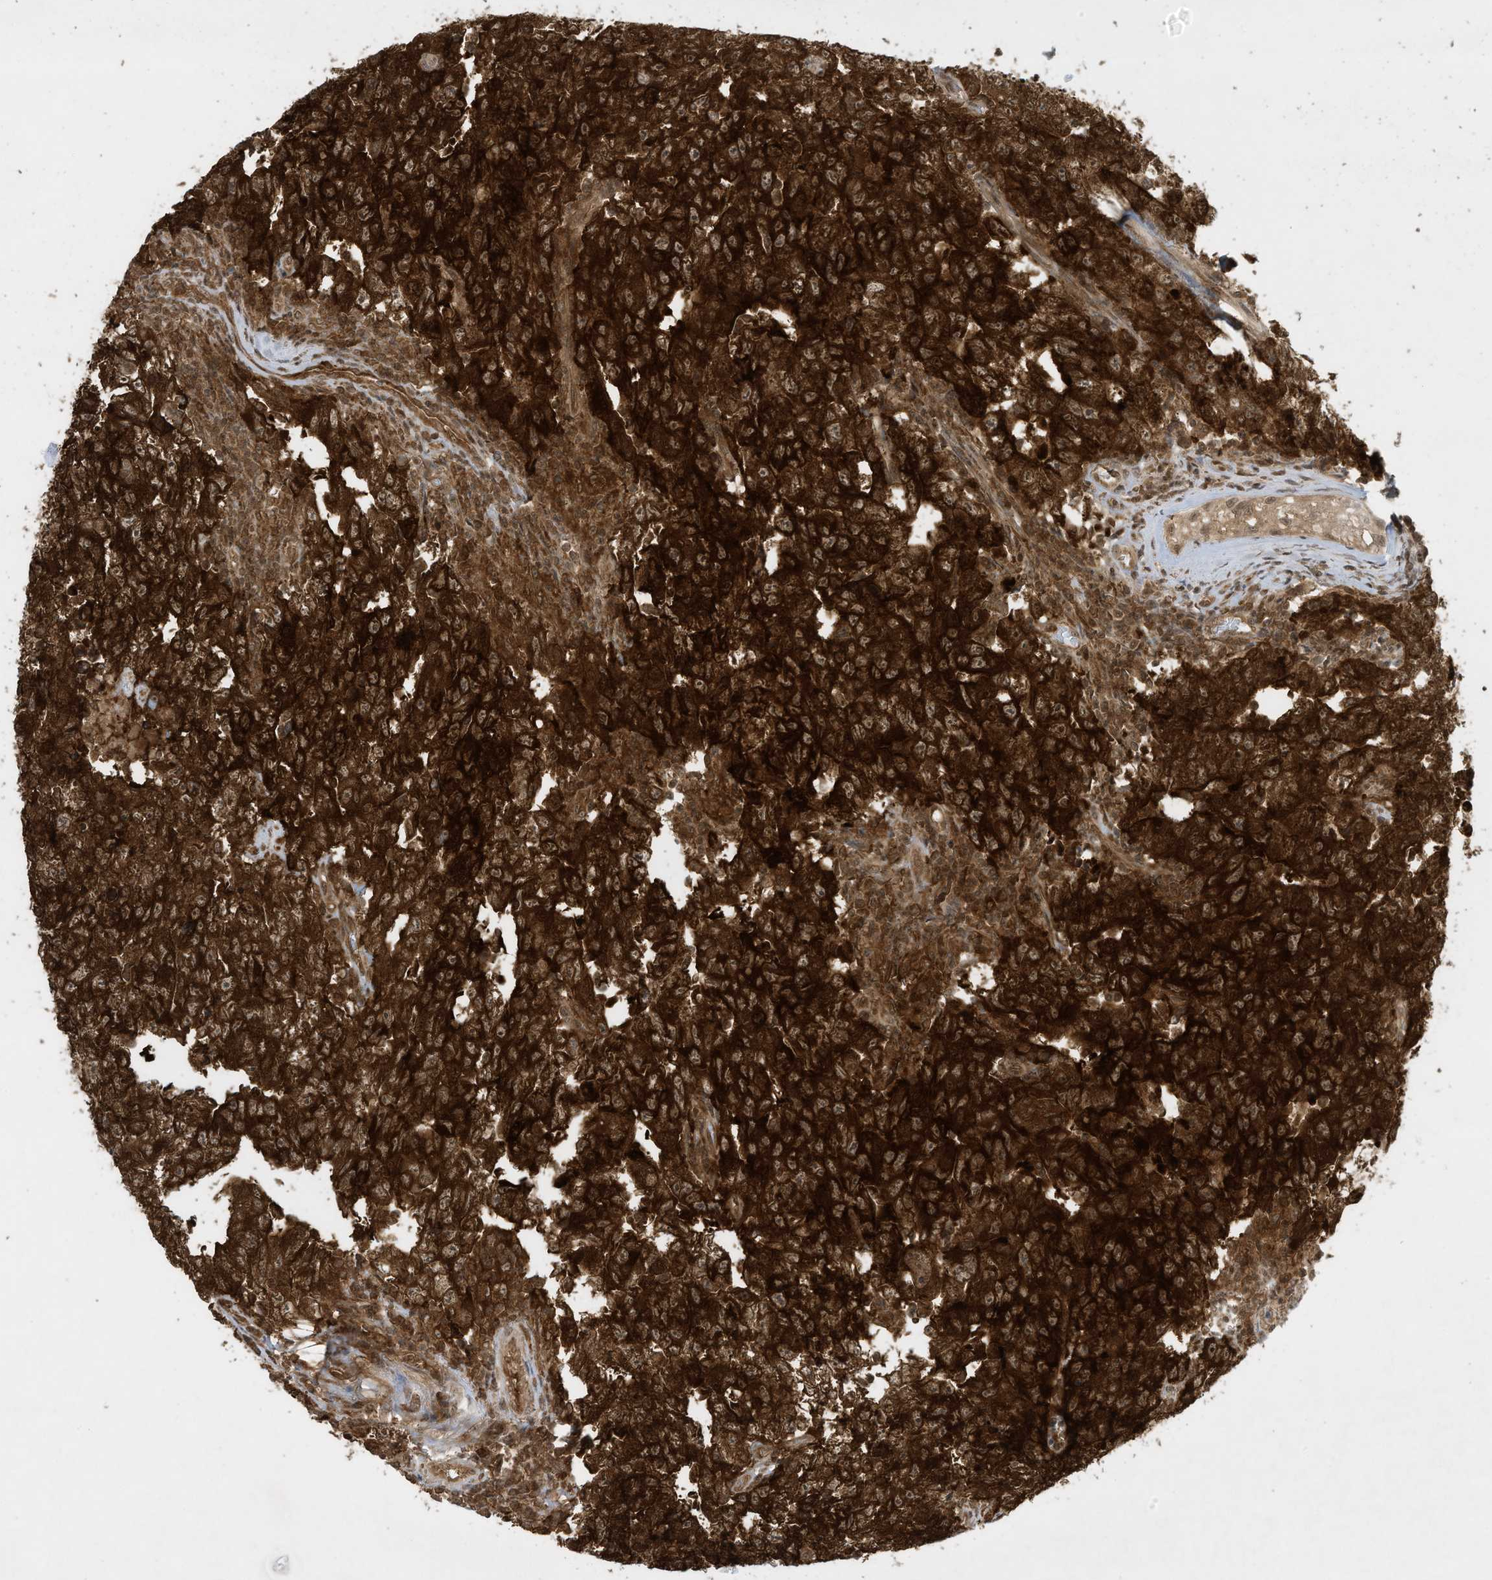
{"staining": {"intensity": "strong", "quantity": ">75%", "location": "cytoplasmic/membranous"}, "tissue": "testis cancer", "cell_type": "Tumor cells", "image_type": "cancer", "snomed": [{"axis": "morphology", "description": "Carcinoma, Embryonal, NOS"}, {"axis": "topography", "description": "Testis"}], "caption": "Protein staining by IHC exhibits strong cytoplasmic/membranous positivity in approximately >75% of tumor cells in testis embryonal carcinoma. Using DAB (3,3'-diaminobenzidine) (brown) and hematoxylin (blue) stains, captured at high magnification using brightfield microscopy.", "gene": "CERT1", "patient": {"sex": "male", "age": 26}}